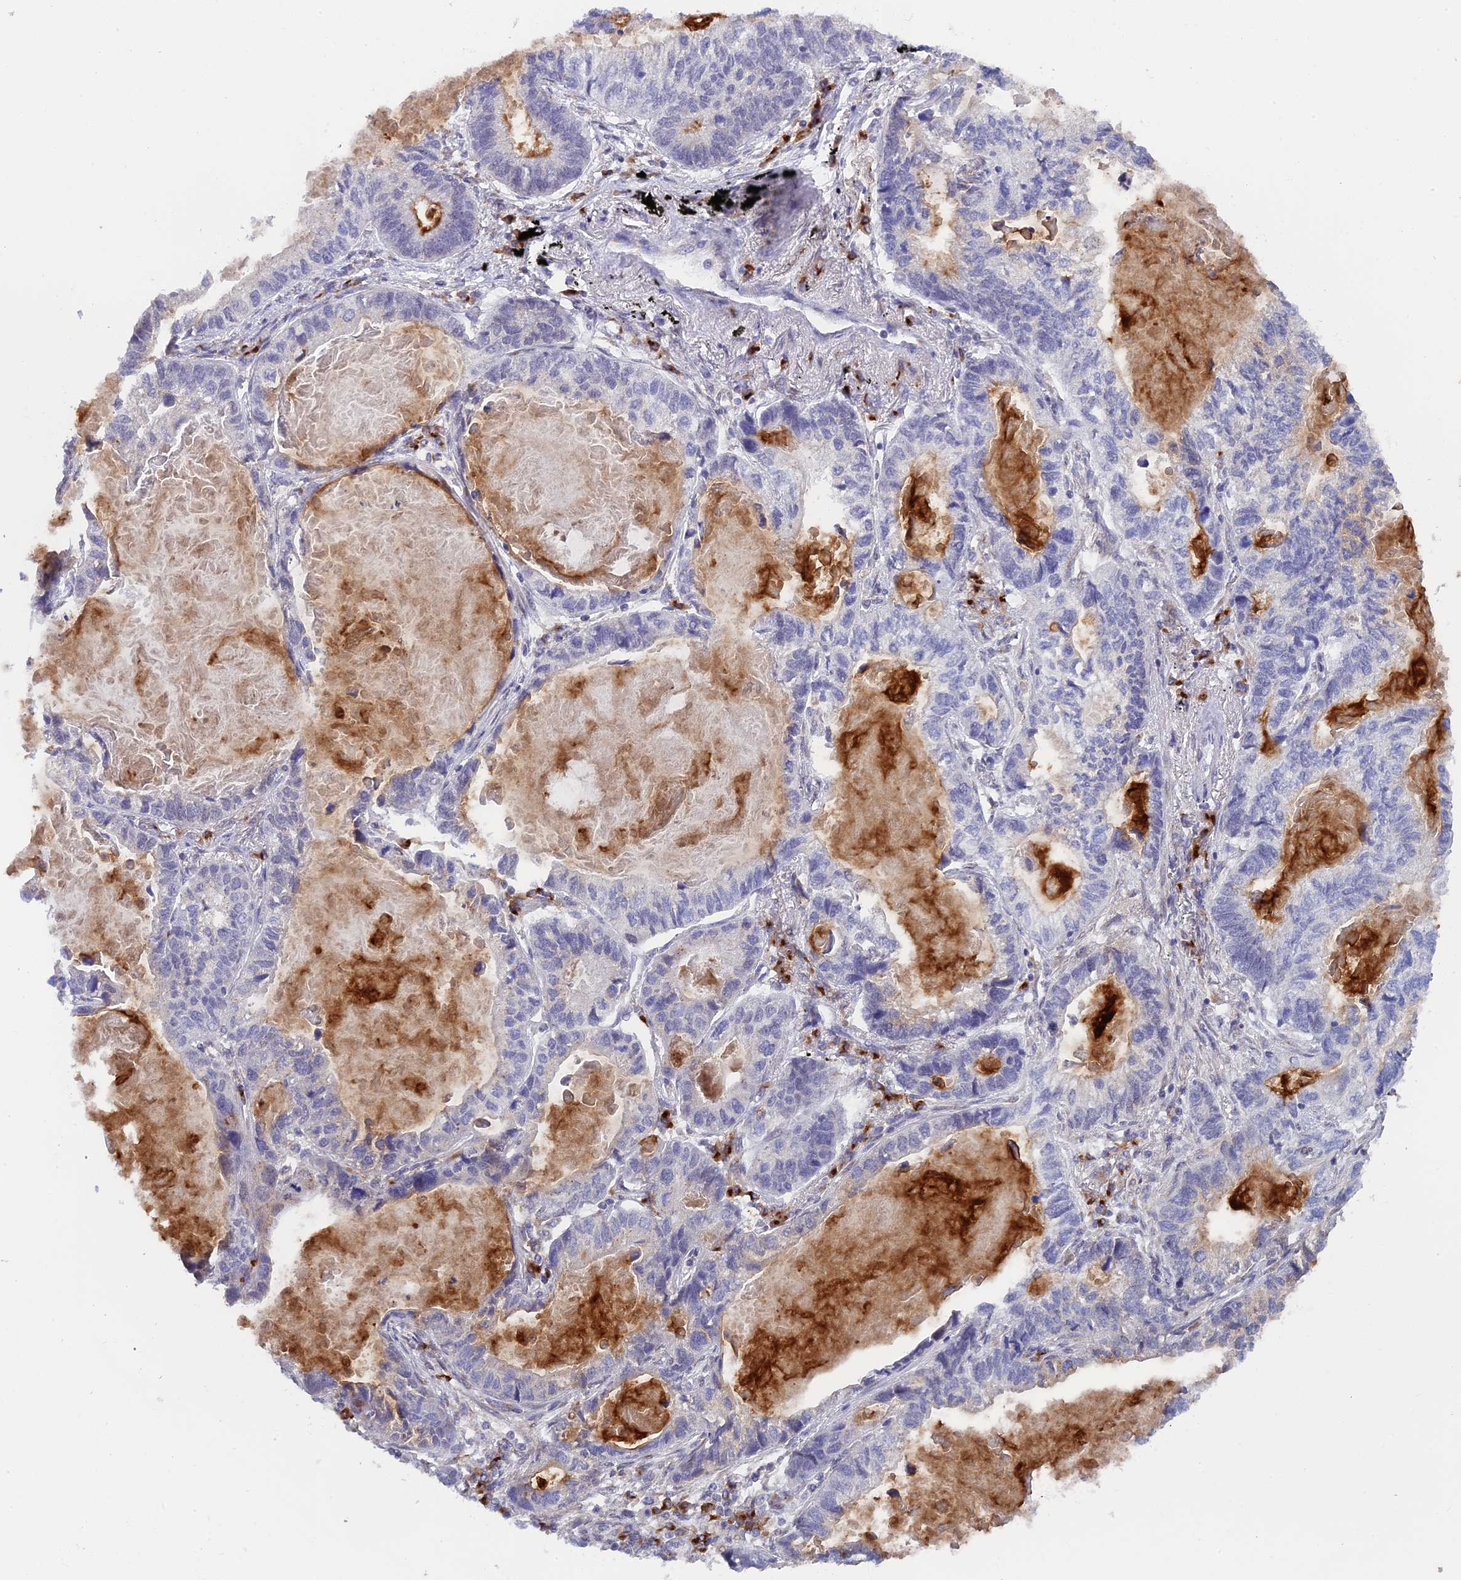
{"staining": {"intensity": "negative", "quantity": "none", "location": "none"}, "tissue": "lung cancer", "cell_type": "Tumor cells", "image_type": "cancer", "snomed": [{"axis": "morphology", "description": "Adenocarcinoma, NOS"}, {"axis": "topography", "description": "Lung"}], "caption": "Immunohistochemistry histopathology image of lung cancer stained for a protein (brown), which demonstrates no staining in tumor cells.", "gene": "SNX17", "patient": {"sex": "male", "age": 67}}